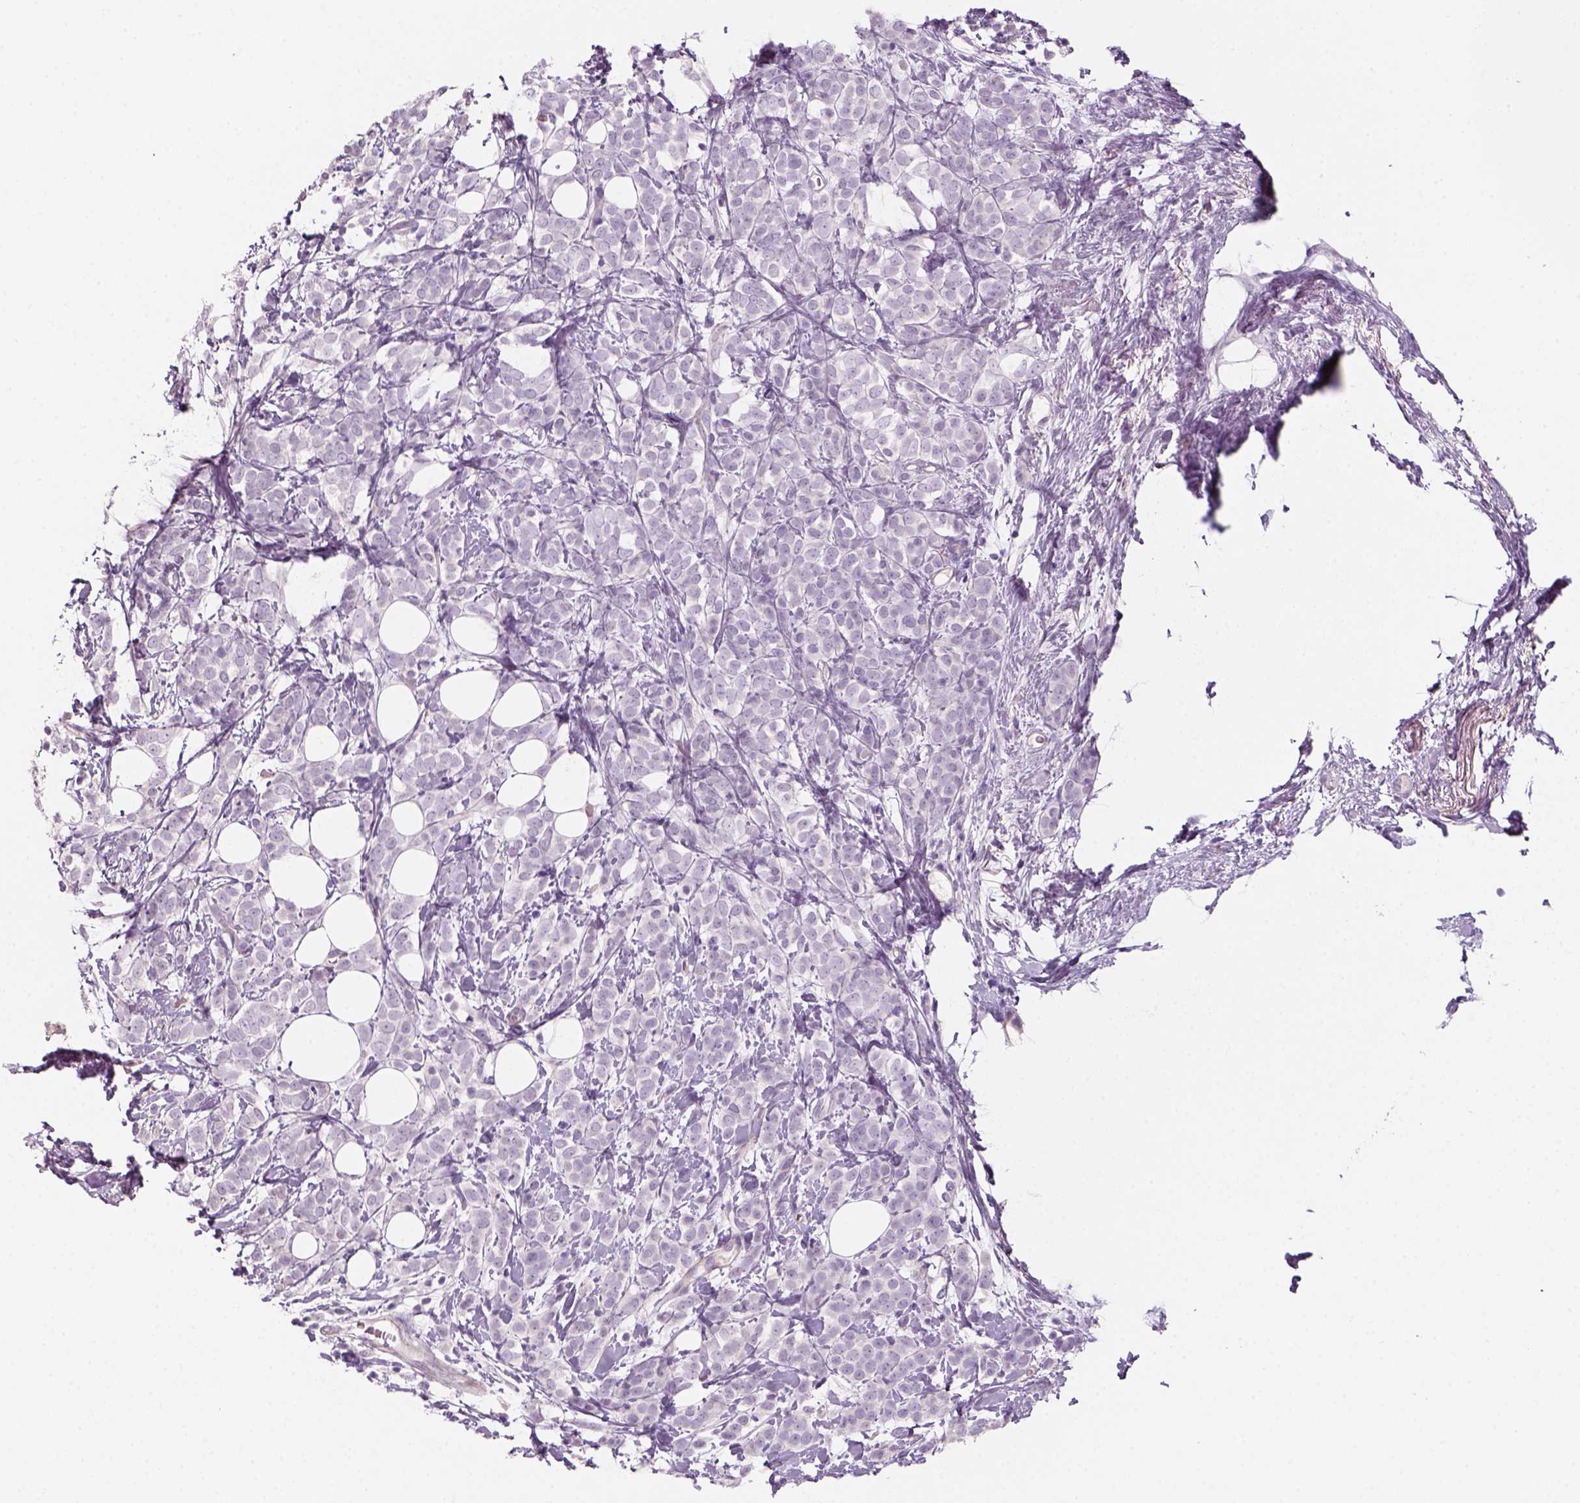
{"staining": {"intensity": "negative", "quantity": "none", "location": "none"}, "tissue": "breast cancer", "cell_type": "Tumor cells", "image_type": "cancer", "snomed": [{"axis": "morphology", "description": "Lobular carcinoma"}, {"axis": "topography", "description": "Breast"}], "caption": "An image of breast cancer stained for a protein reveals no brown staining in tumor cells. The staining is performed using DAB brown chromogen with nuclei counter-stained in using hematoxylin.", "gene": "KRT25", "patient": {"sex": "female", "age": 49}}